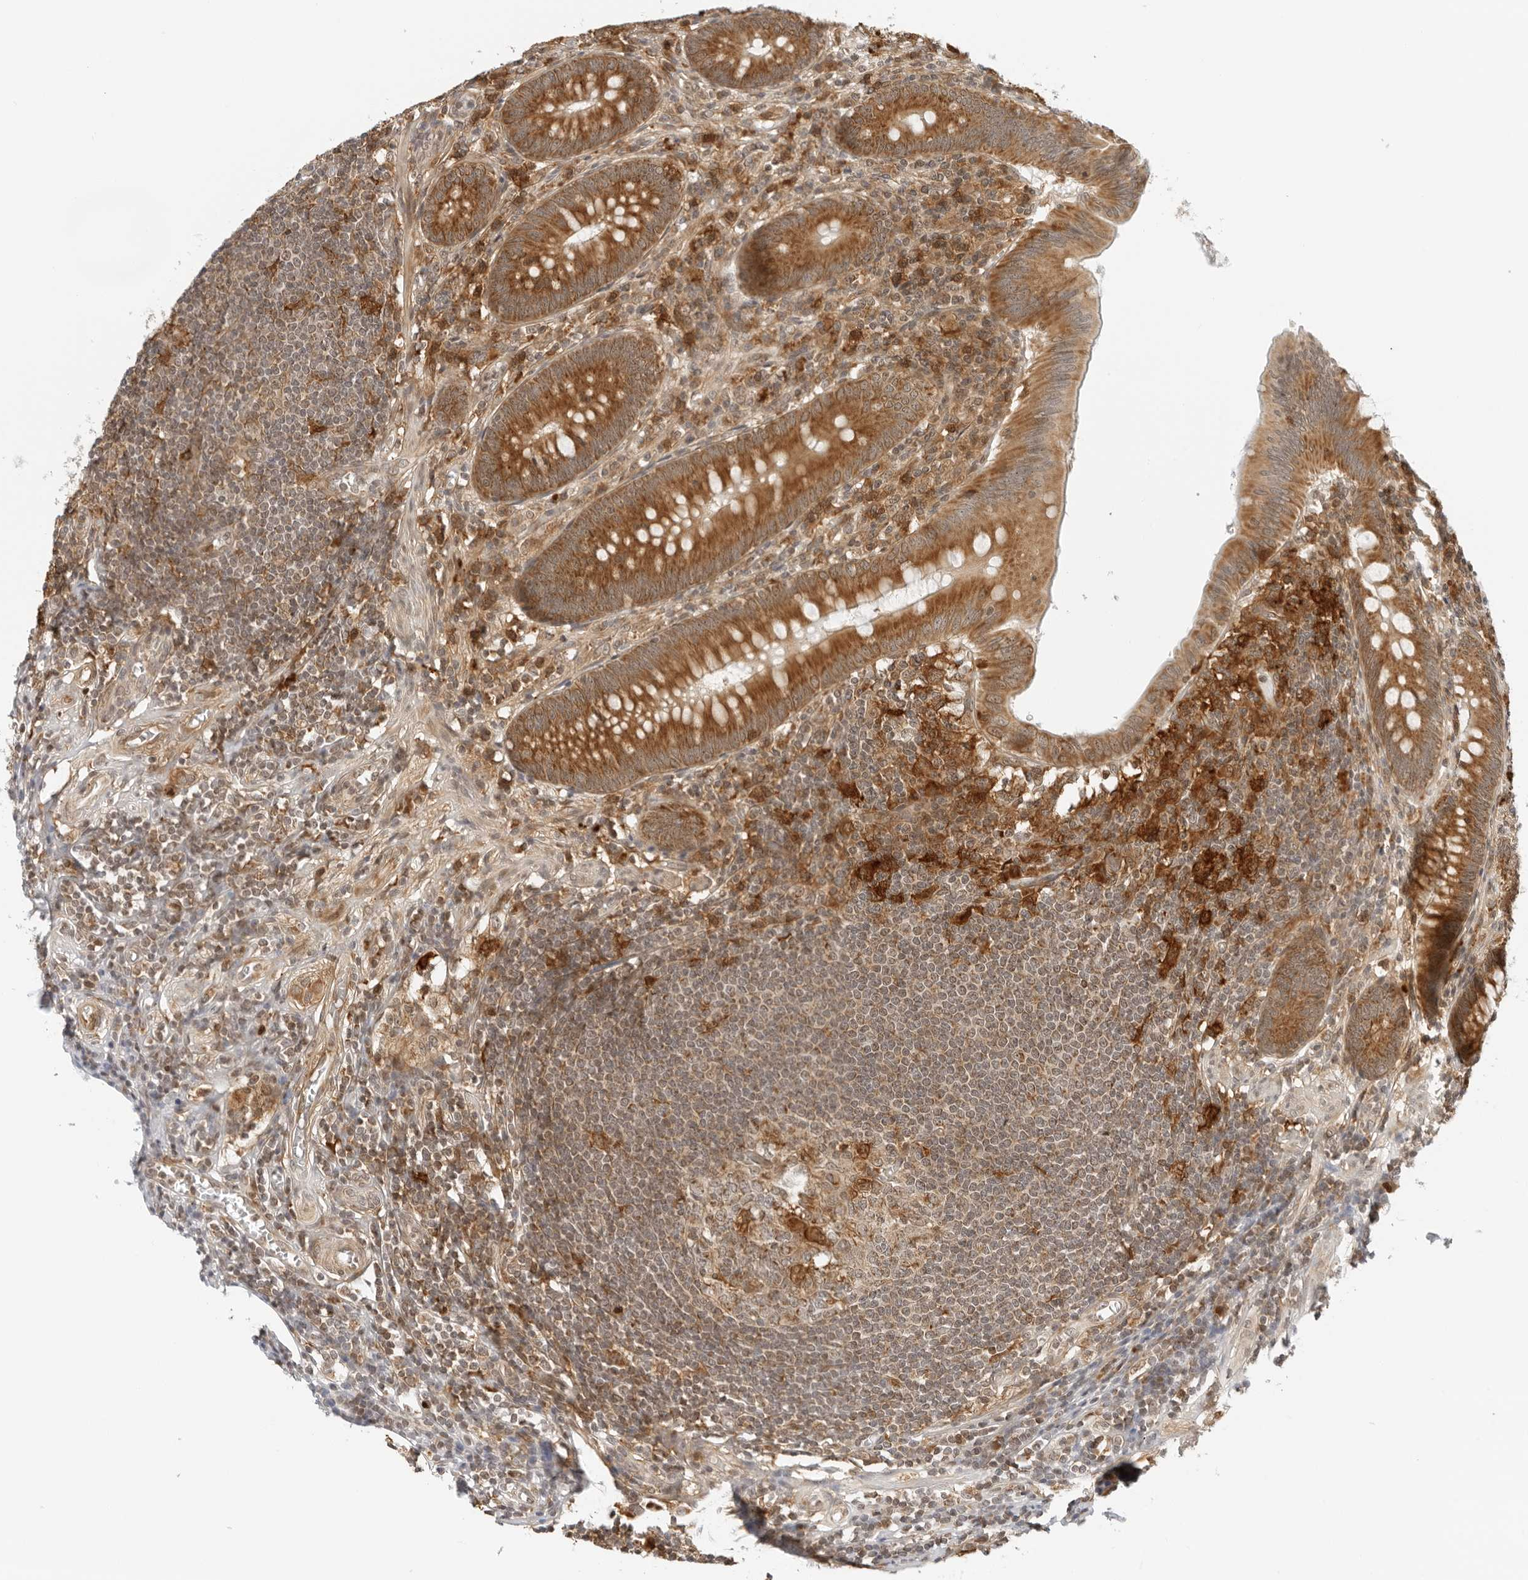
{"staining": {"intensity": "strong", "quantity": ">75%", "location": "cytoplasmic/membranous"}, "tissue": "appendix", "cell_type": "Glandular cells", "image_type": "normal", "snomed": [{"axis": "morphology", "description": "Normal tissue, NOS"}, {"axis": "morphology", "description": "Inflammation, NOS"}, {"axis": "topography", "description": "Appendix"}], "caption": "Immunohistochemical staining of unremarkable human appendix exhibits high levels of strong cytoplasmic/membranous expression in about >75% of glandular cells.", "gene": "RC3H1", "patient": {"sex": "male", "age": 46}}